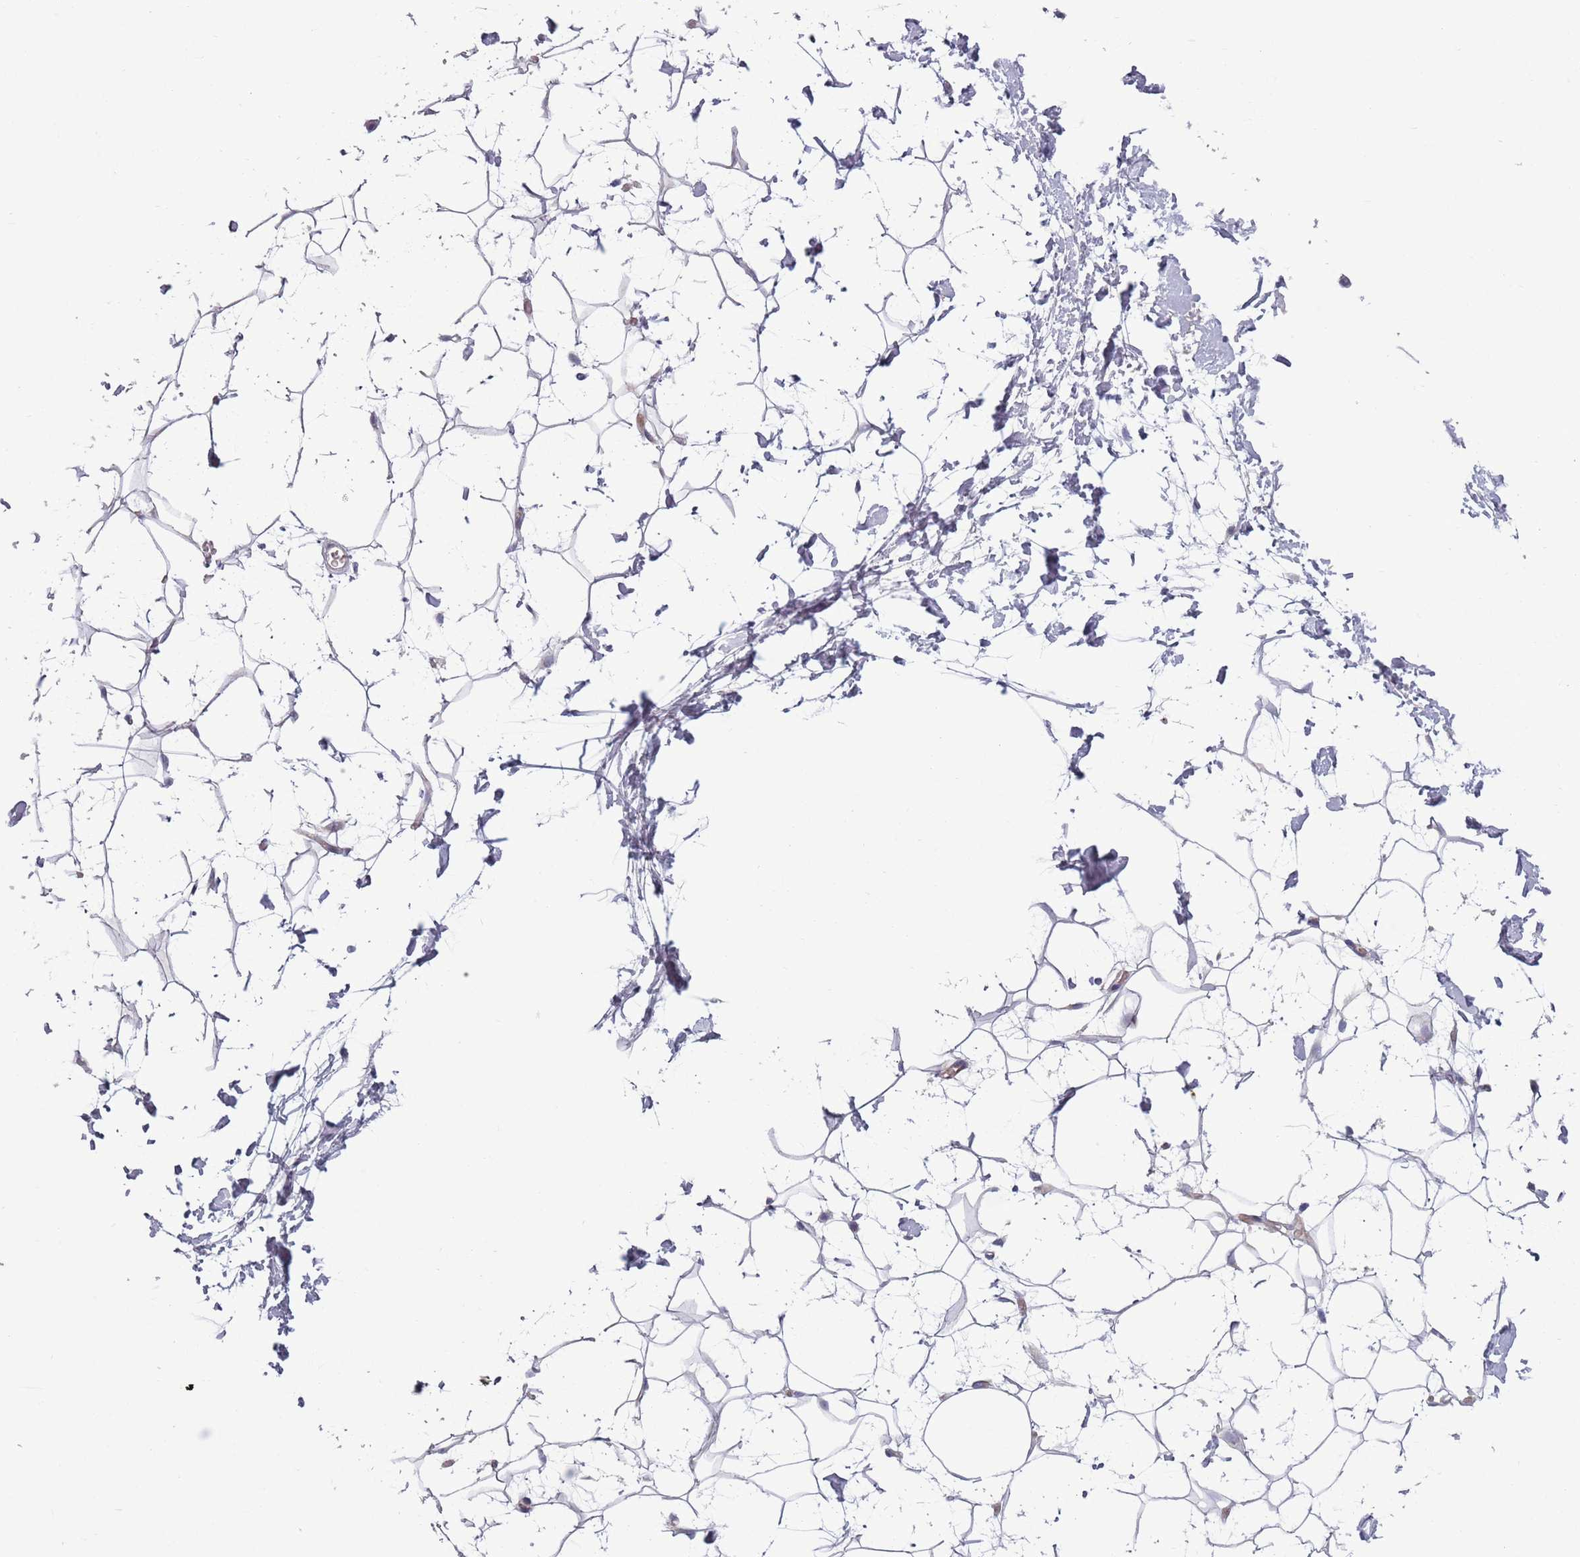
{"staining": {"intensity": "negative", "quantity": "none", "location": "none"}, "tissue": "adipose tissue", "cell_type": "Adipocytes", "image_type": "normal", "snomed": [{"axis": "morphology", "description": "Normal tissue, NOS"}, {"axis": "topography", "description": "Breast"}], "caption": "A high-resolution photomicrograph shows immunohistochemistry staining of unremarkable adipose tissue, which reveals no significant staining in adipocytes. (DAB (3,3'-diaminobenzidine) immunohistochemistry (IHC), high magnification).", "gene": "TYW1B", "patient": {"sex": "female", "age": 26}}